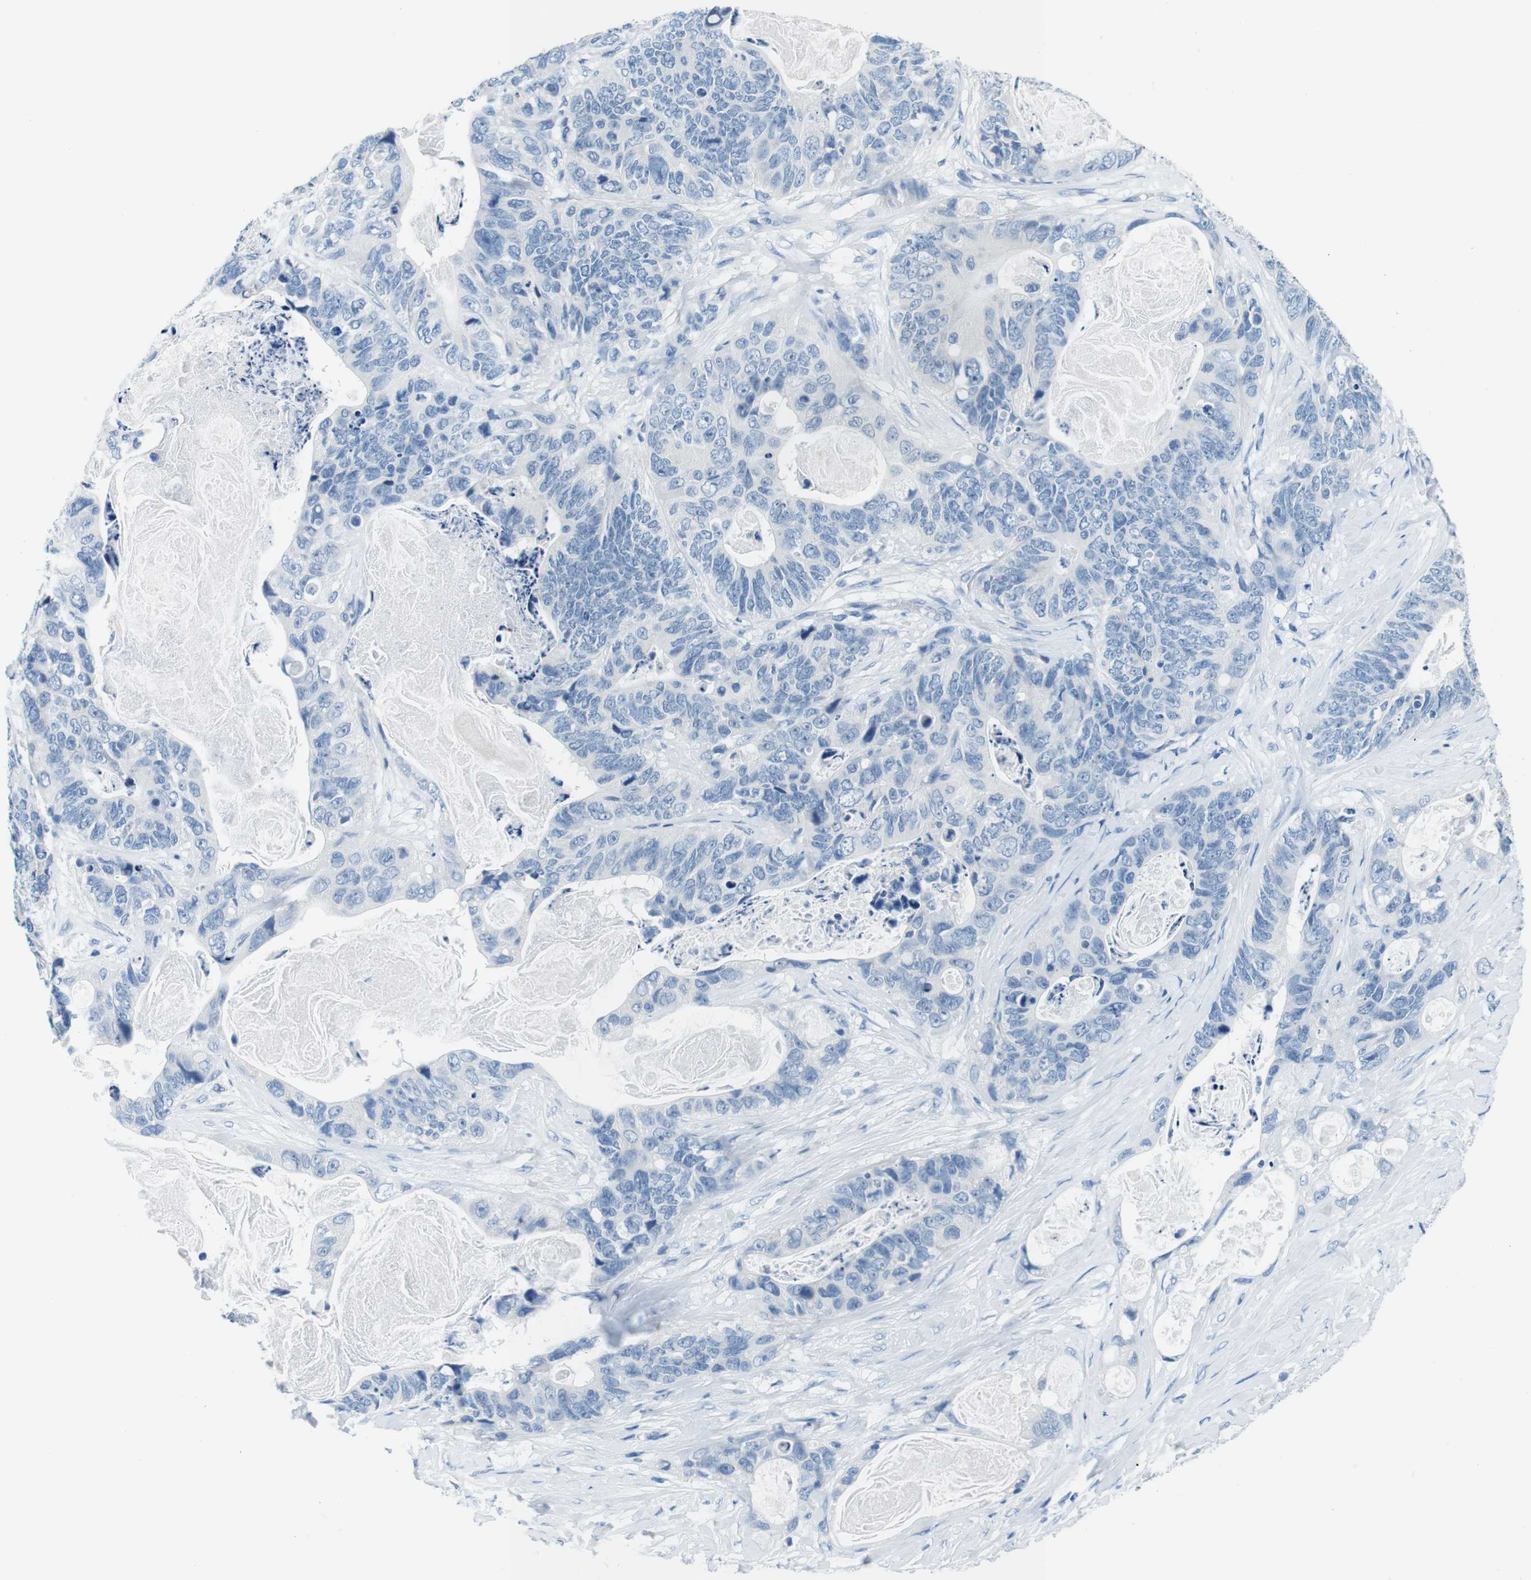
{"staining": {"intensity": "negative", "quantity": "none", "location": "none"}, "tissue": "stomach cancer", "cell_type": "Tumor cells", "image_type": "cancer", "snomed": [{"axis": "morphology", "description": "Adenocarcinoma, NOS"}, {"axis": "topography", "description": "Stomach"}], "caption": "The photomicrograph displays no significant positivity in tumor cells of adenocarcinoma (stomach).", "gene": "IGHD", "patient": {"sex": "female", "age": 89}}